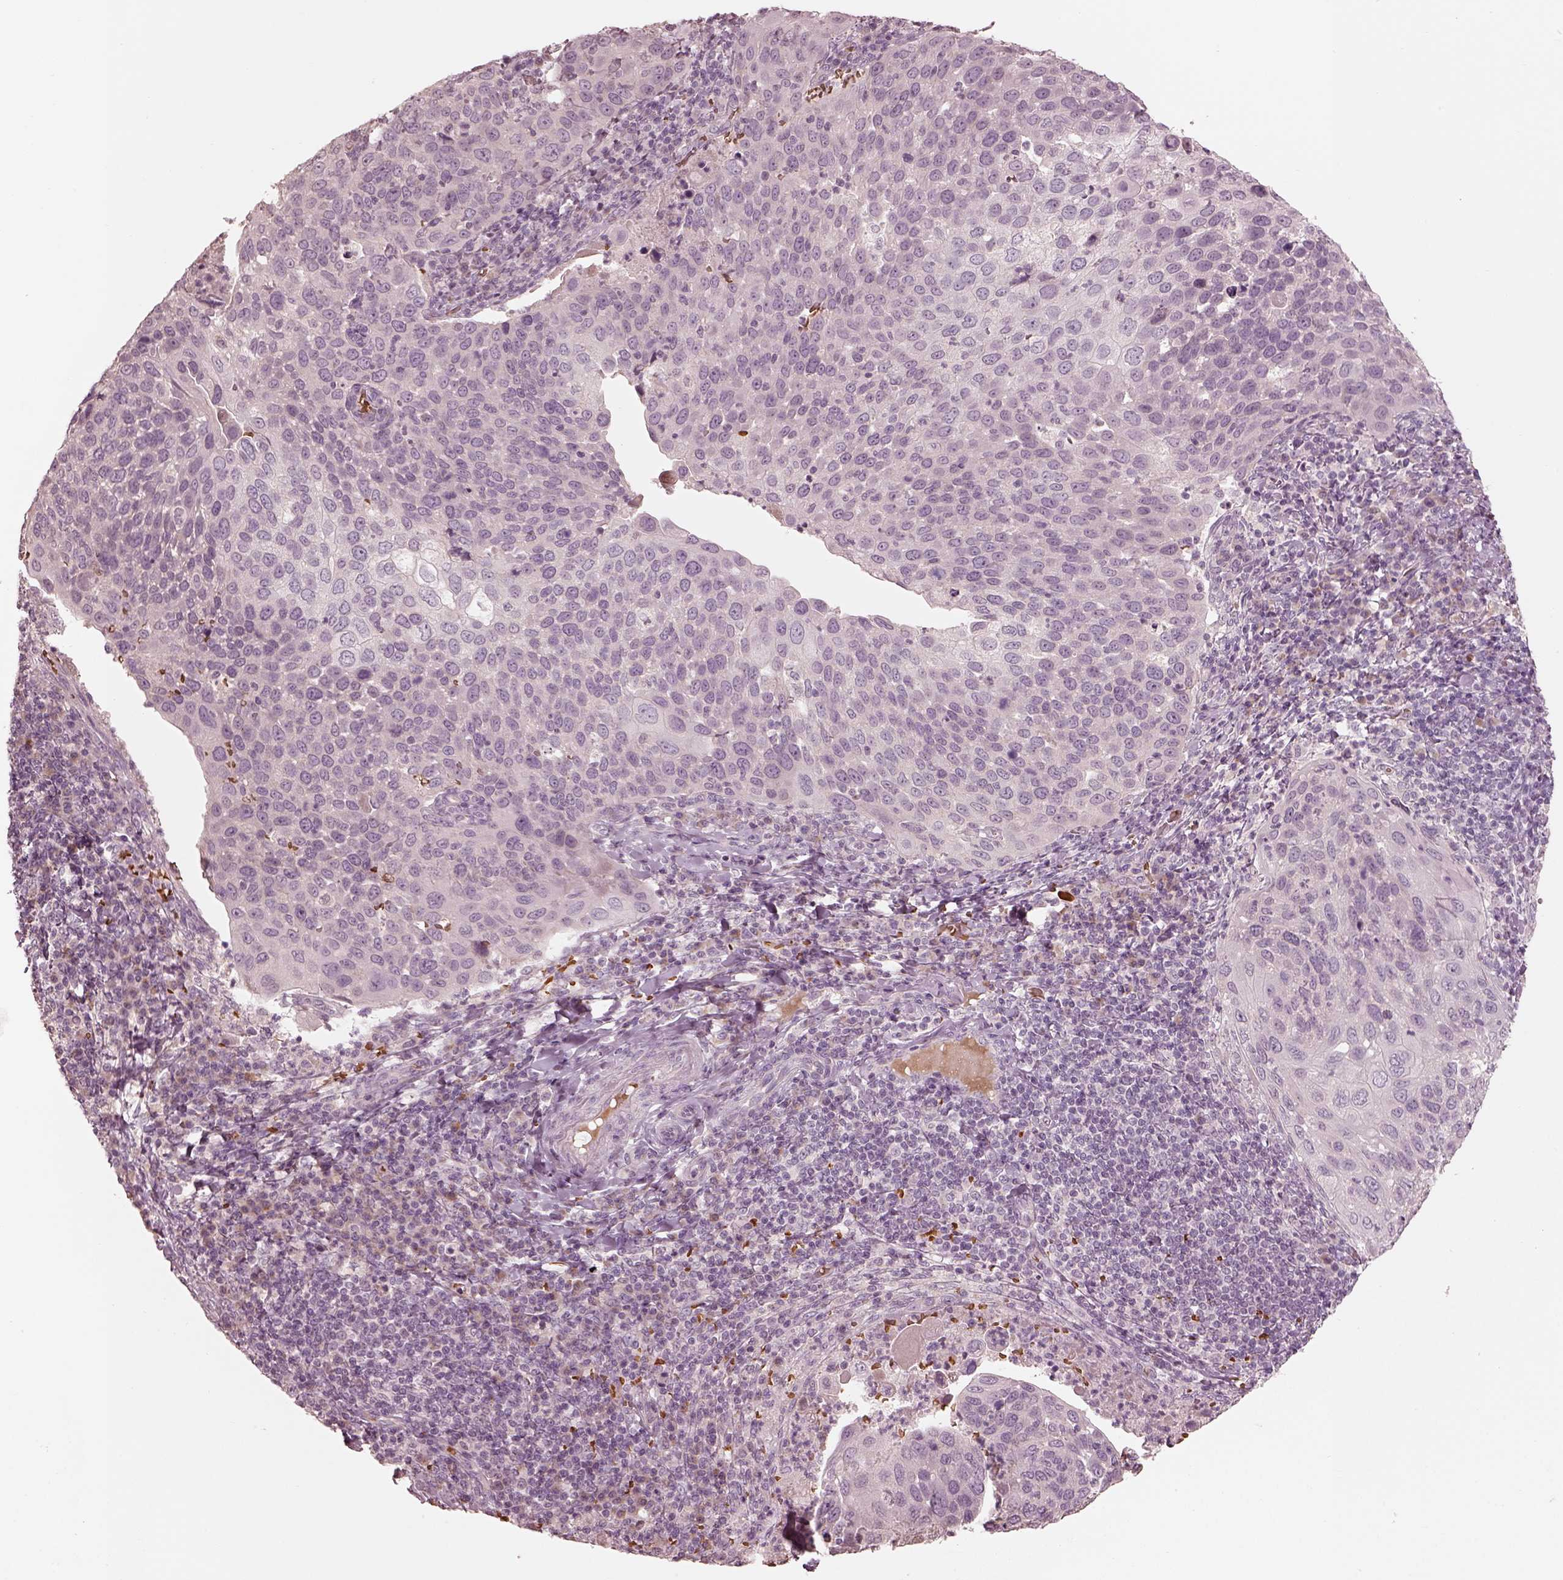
{"staining": {"intensity": "negative", "quantity": "none", "location": "none"}, "tissue": "cervical cancer", "cell_type": "Tumor cells", "image_type": "cancer", "snomed": [{"axis": "morphology", "description": "Squamous cell carcinoma, NOS"}, {"axis": "topography", "description": "Cervix"}], "caption": "Immunohistochemistry micrograph of neoplastic tissue: human cervical cancer stained with DAB (3,3'-diaminobenzidine) demonstrates no significant protein expression in tumor cells.", "gene": "ANKLE1", "patient": {"sex": "female", "age": 54}}